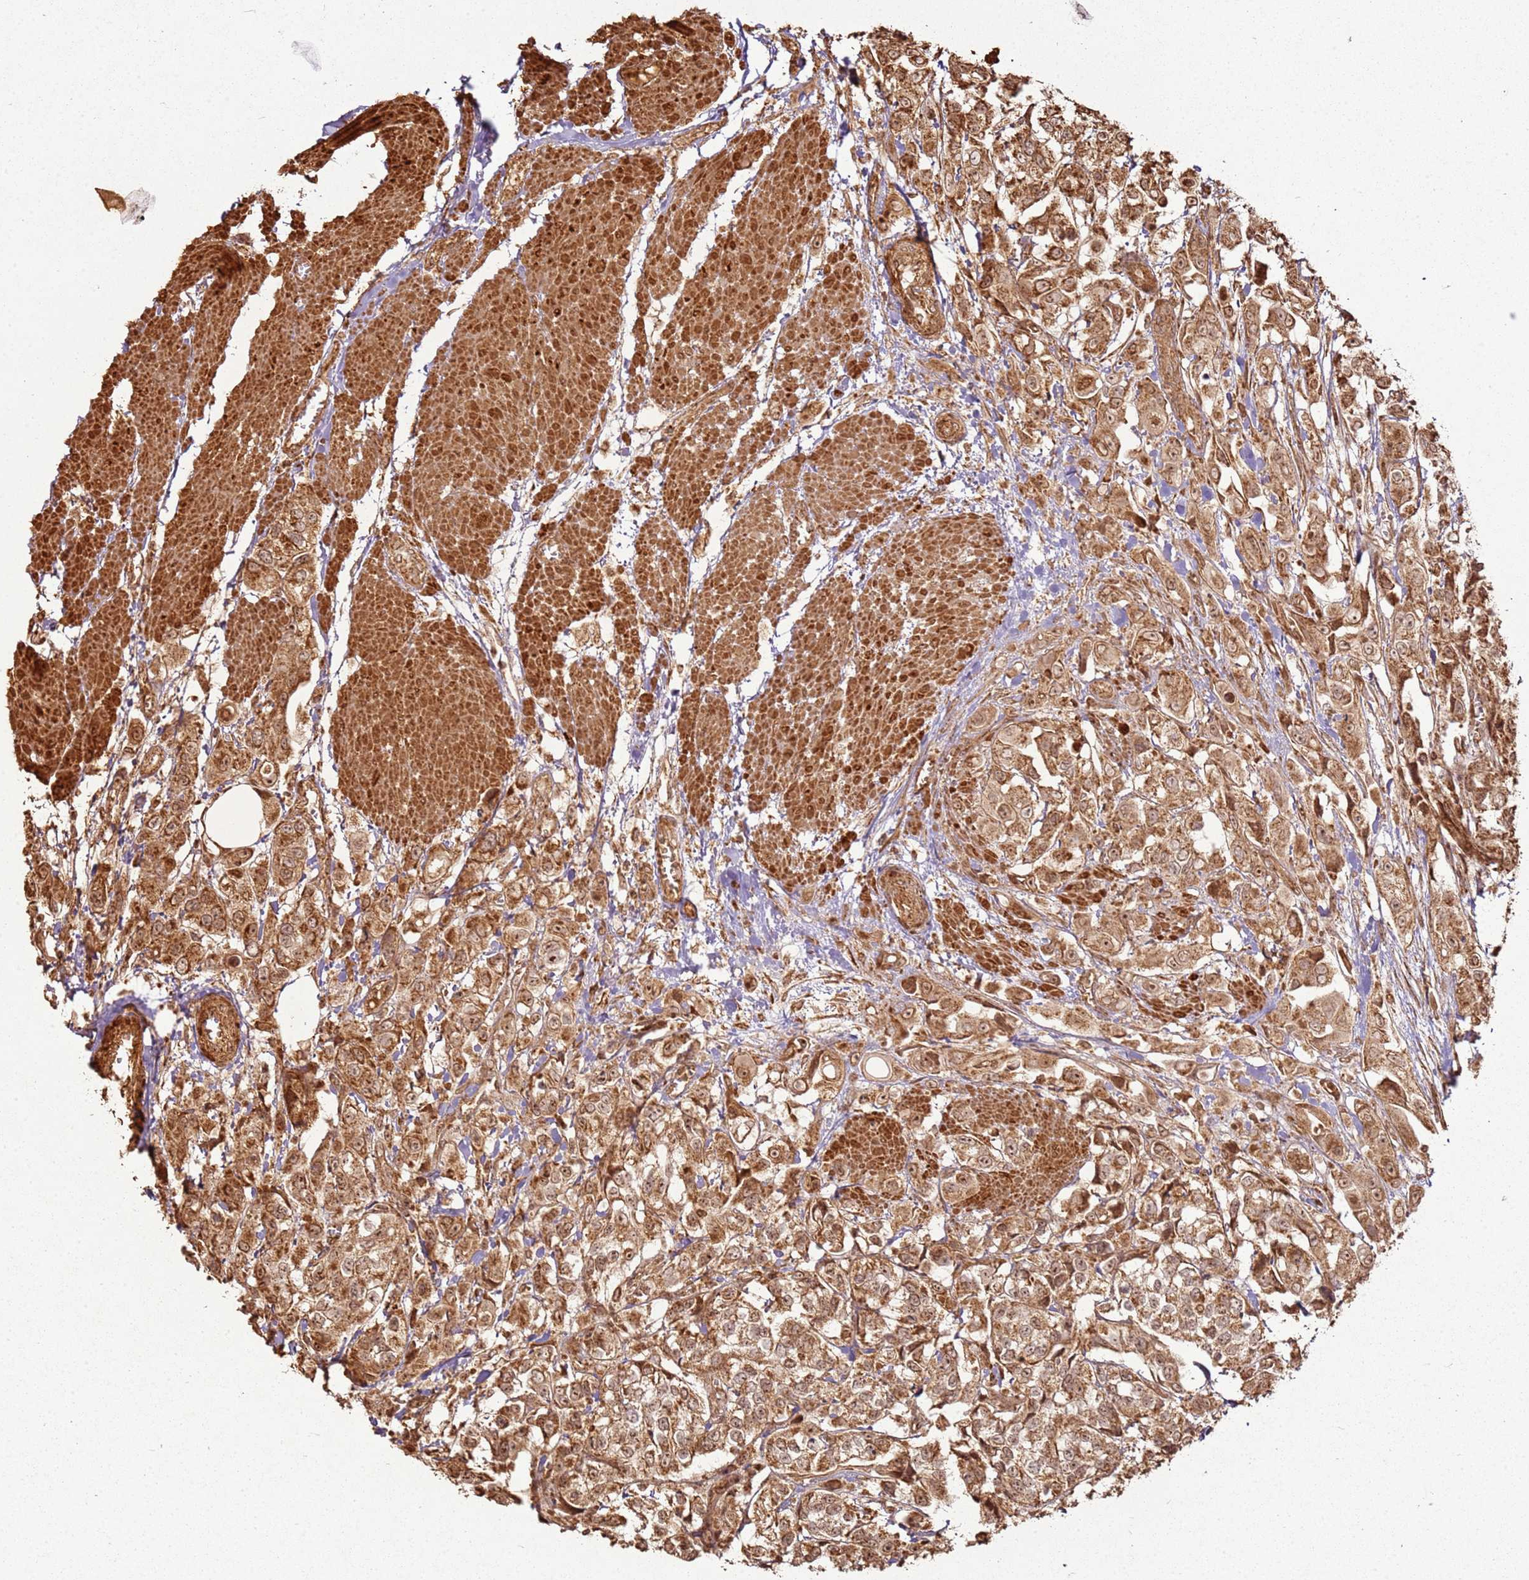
{"staining": {"intensity": "moderate", "quantity": ">75%", "location": "cytoplasmic/membranous,nuclear"}, "tissue": "urothelial cancer", "cell_type": "Tumor cells", "image_type": "cancer", "snomed": [{"axis": "morphology", "description": "Urothelial carcinoma, High grade"}, {"axis": "topography", "description": "Urinary bladder"}], "caption": "Immunohistochemistry (IHC) photomicrograph of urothelial cancer stained for a protein (brown), which reveals medium levels of moderate cytoplasmic/membranous and nuclear positivity in approximately >75% of tumor cells.", "gene": "MRPS6", "patient": {"sex": "male", "age": 67}}